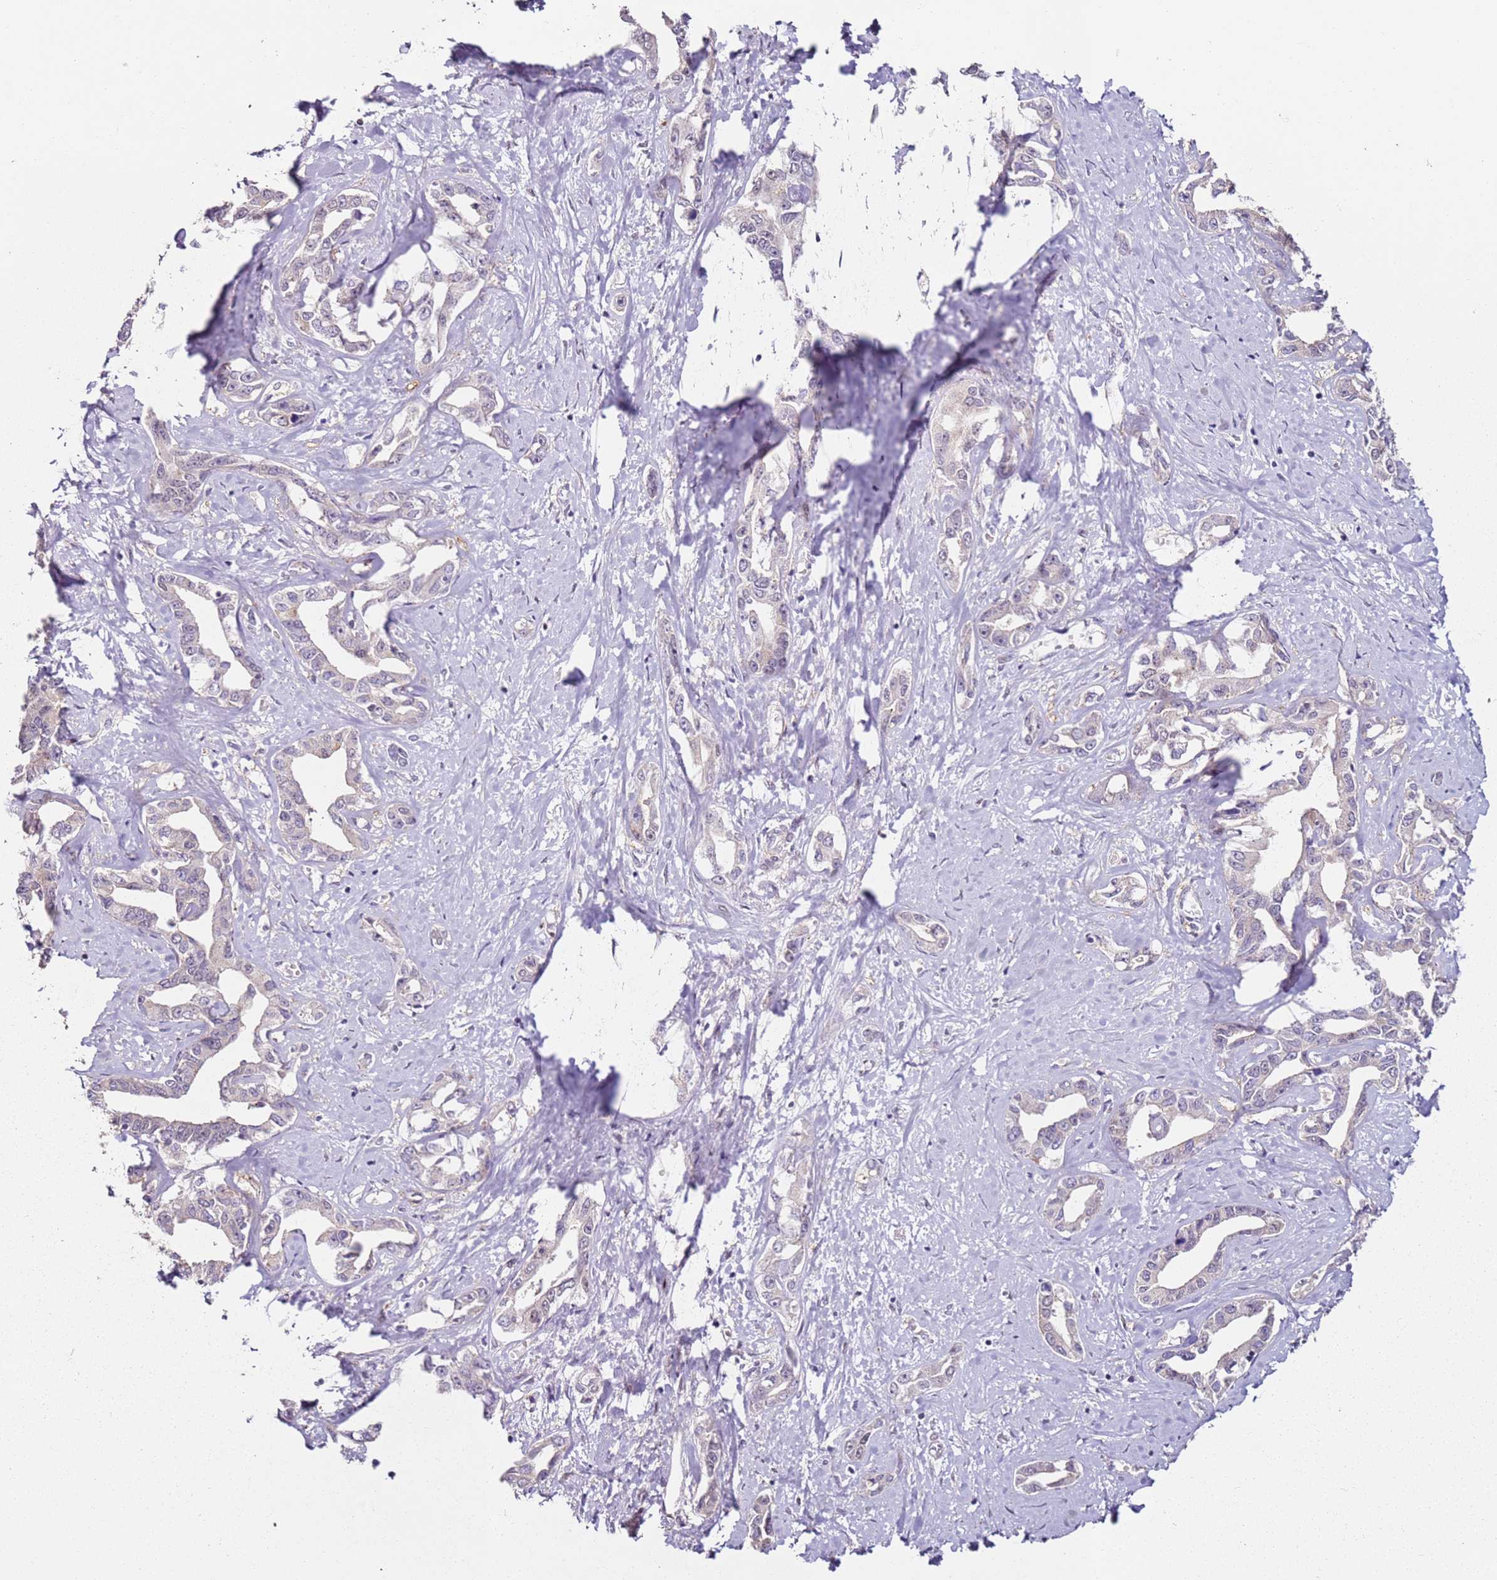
{"staining": {"intensity": "negative", "quantity": "none", "location": "none"}, "tissue": "liver cancer", "cell_type": "Tumor cells", "image_type": "cancer", "snomed": [{"axis": "morphology", "description": "Cholangiocarcinoma"}, {"axis": "topography", "description": "Liver"}], "caption": "Tumor cells show no significant protein staining in liver cancer (cholangiocarcinoma).", "gene": "MDH1", "patient": {"sex": "male", "age": 59}}